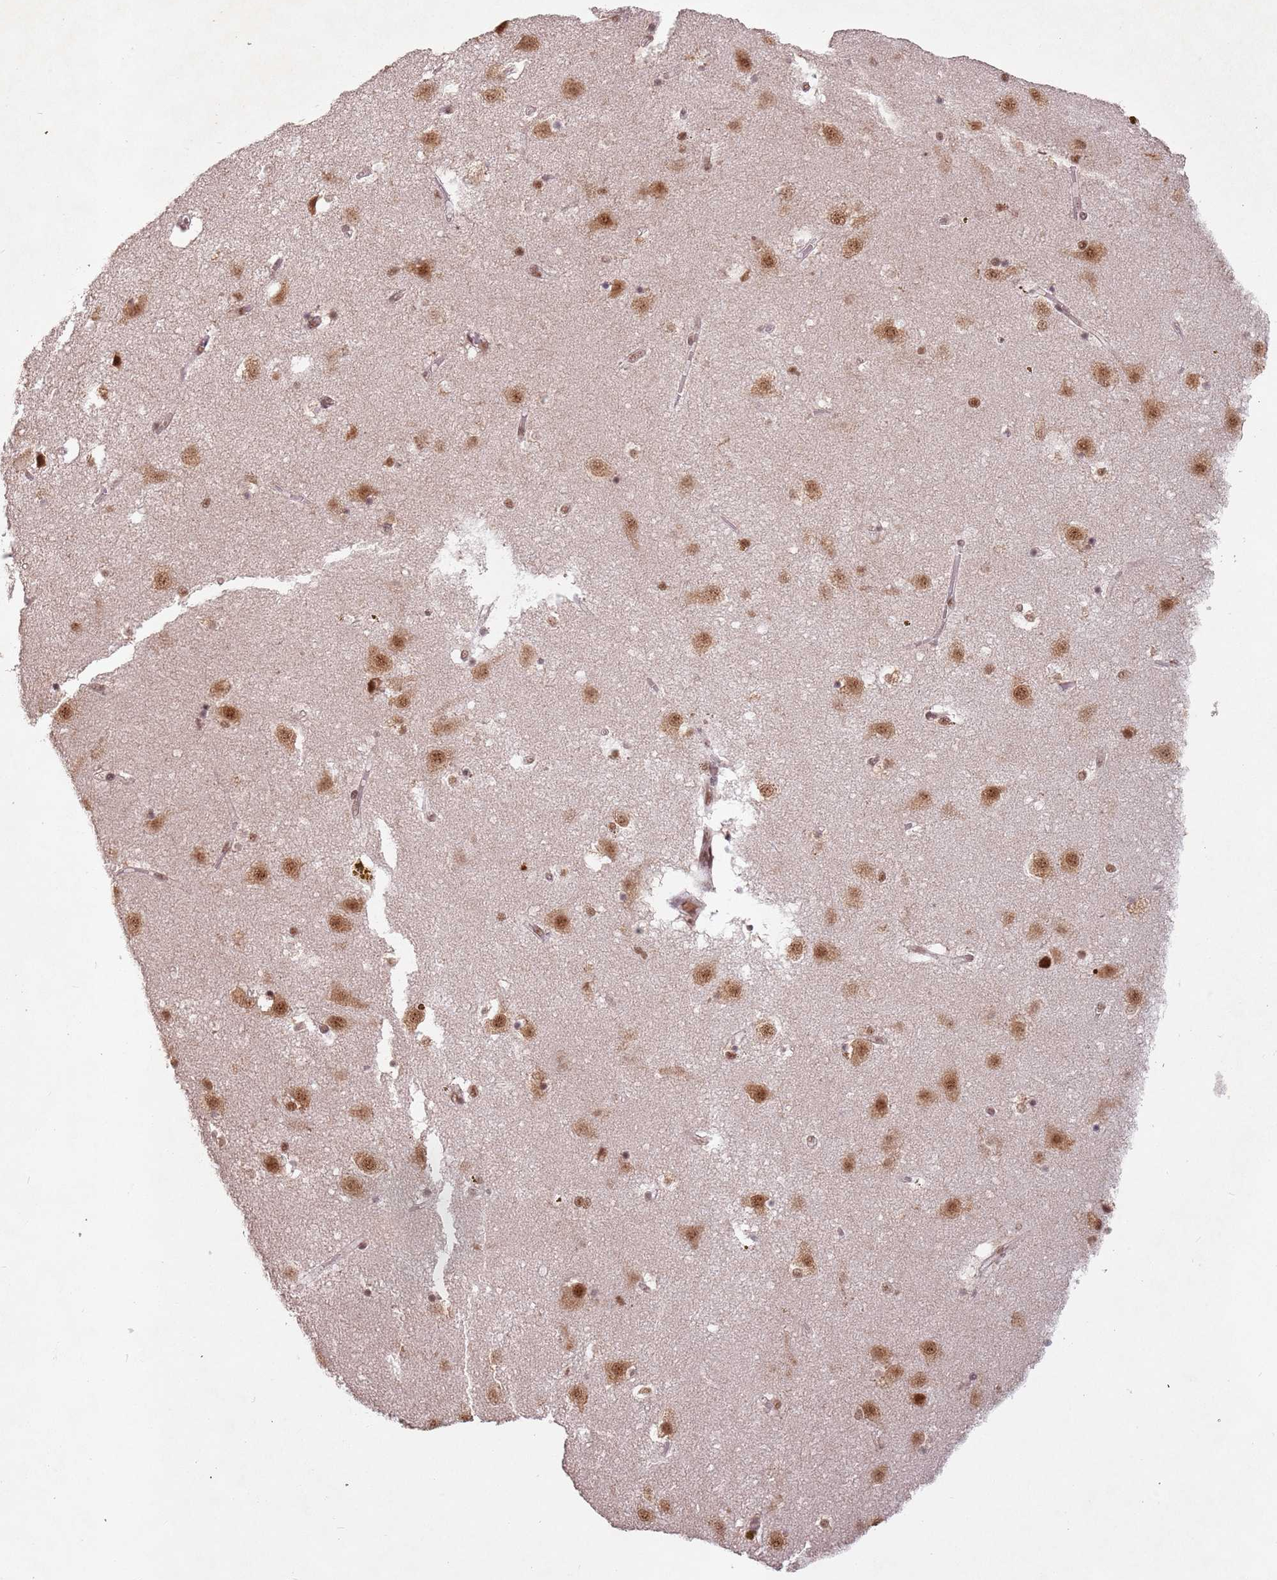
{"staining": {"intensity": "moderate", "quantity": ">75%", "location": "nuclear"}, "tissue": "caudate", "cell_type": "Glial cells", "image_type": "normal", "snomed": [{"axis": "morphology", "description": "Normal tissue, NOS"}, {"axis": "topography", "description": "Lateral ventricle wall"}], "caption": "Protein staining demonstrates moderate nuclear expression in approximately >75% of glial cells in normal caudate. The staining was performed using DAB (3,3'-diaminobenzidine) to visualize the protein expression in brown, while the nuclei were stained in blue with hematoxylin (Magnification: 20x).", "gene": "NCBP1", "patient": {"sex": "male", "age": 70}}